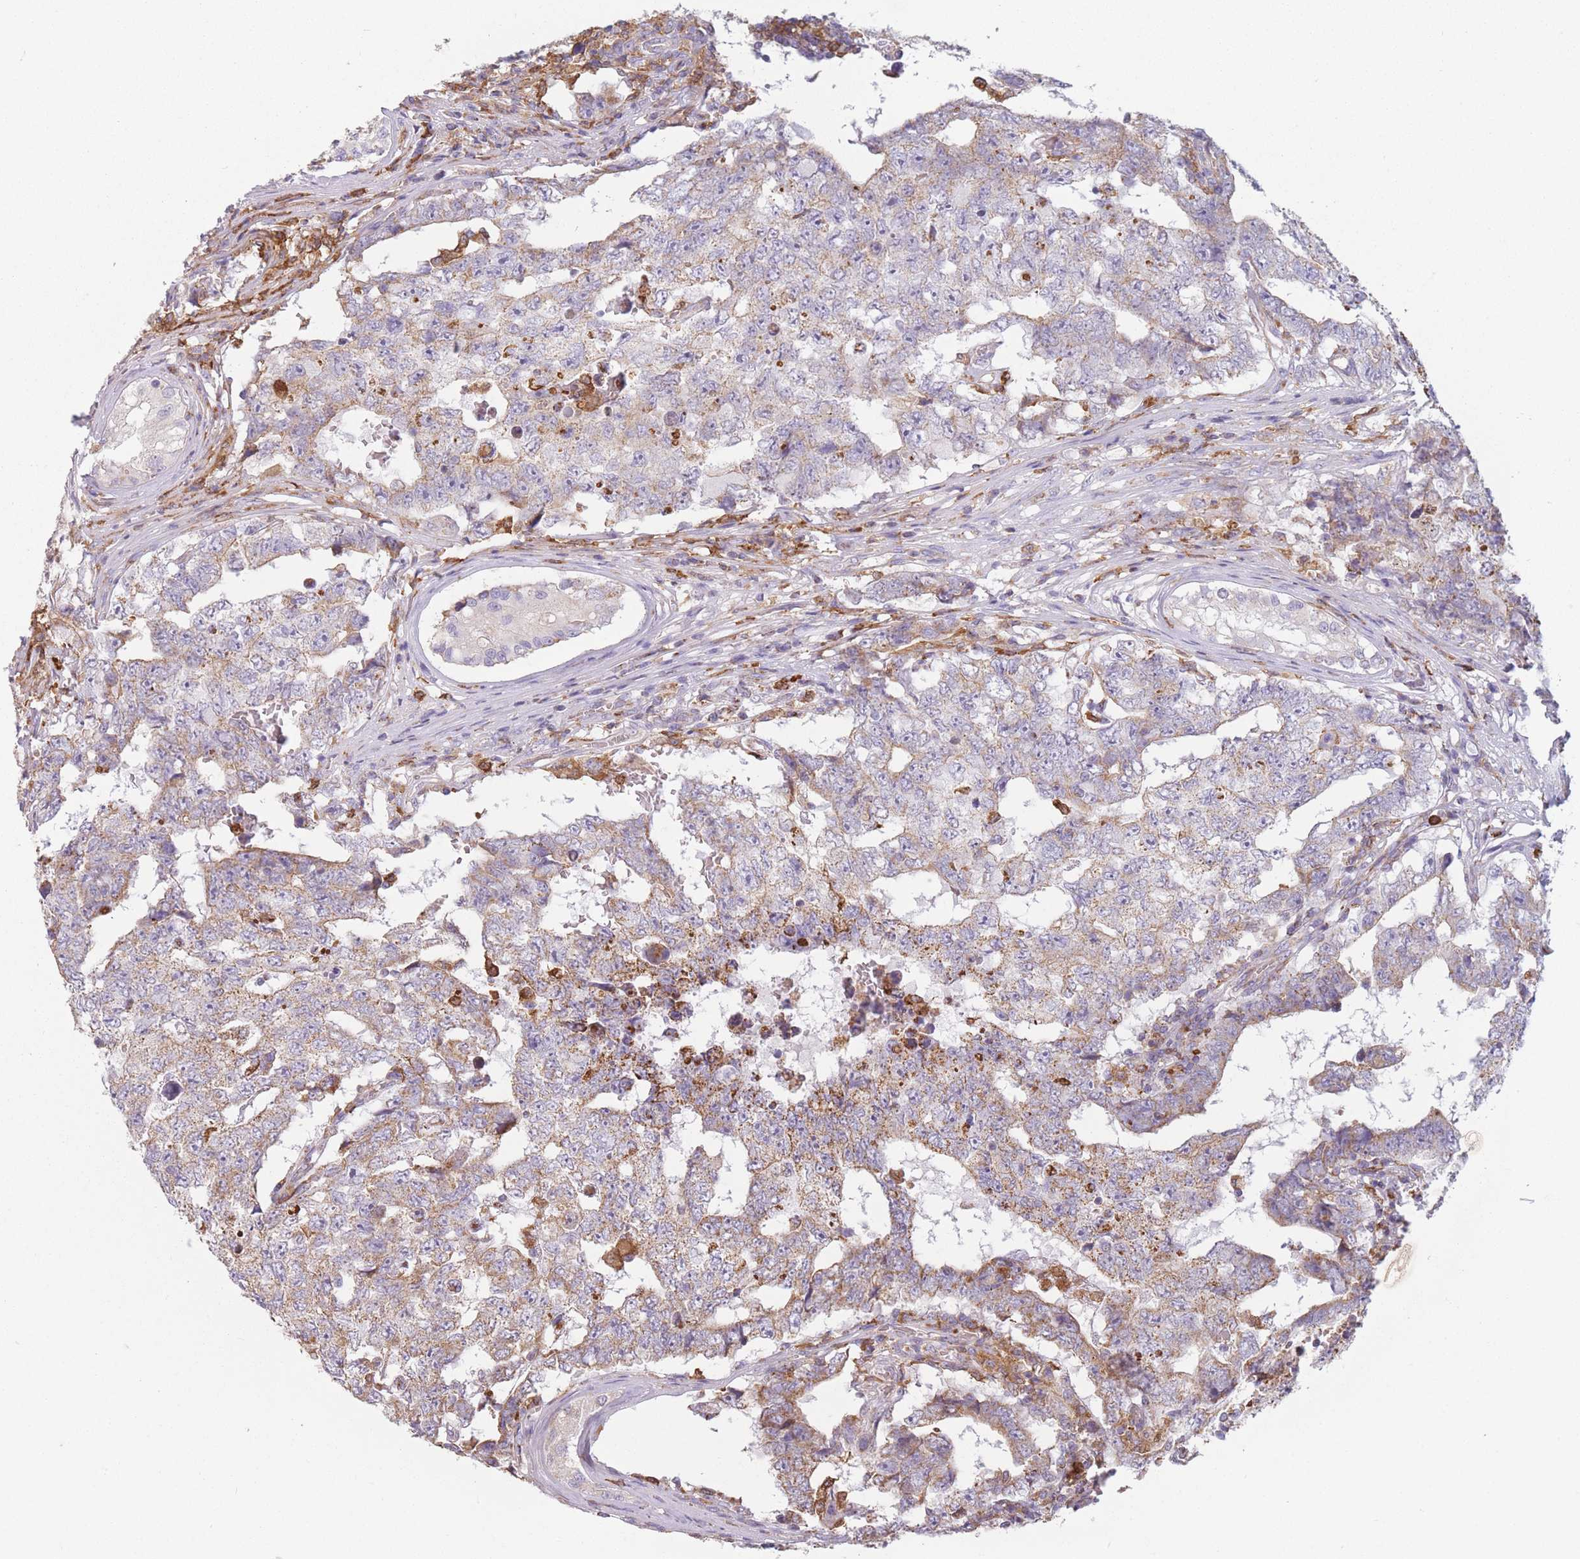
{"staining": {"intensity": "weak", "quantity": "25%-75%", "location": "cytoplasmic/membranous"}, "tissue": "testis cancer", "cell_type": "Tumor cells", "image_type": "cancer", "snomed": [{"axis": "morphology", "description": "Carcinoma, Embryonal, NOS"}, {"axis": "topography", "description": "Testis"}], "caption": "Protein expression analysis of testis embryonal carcinoma reveals weak cytoplasmic/membranous staining in approximately 25%-75% of tumor cells.", "gene": "PRAM1", "patient": {"sex": "male", "age": 25}}